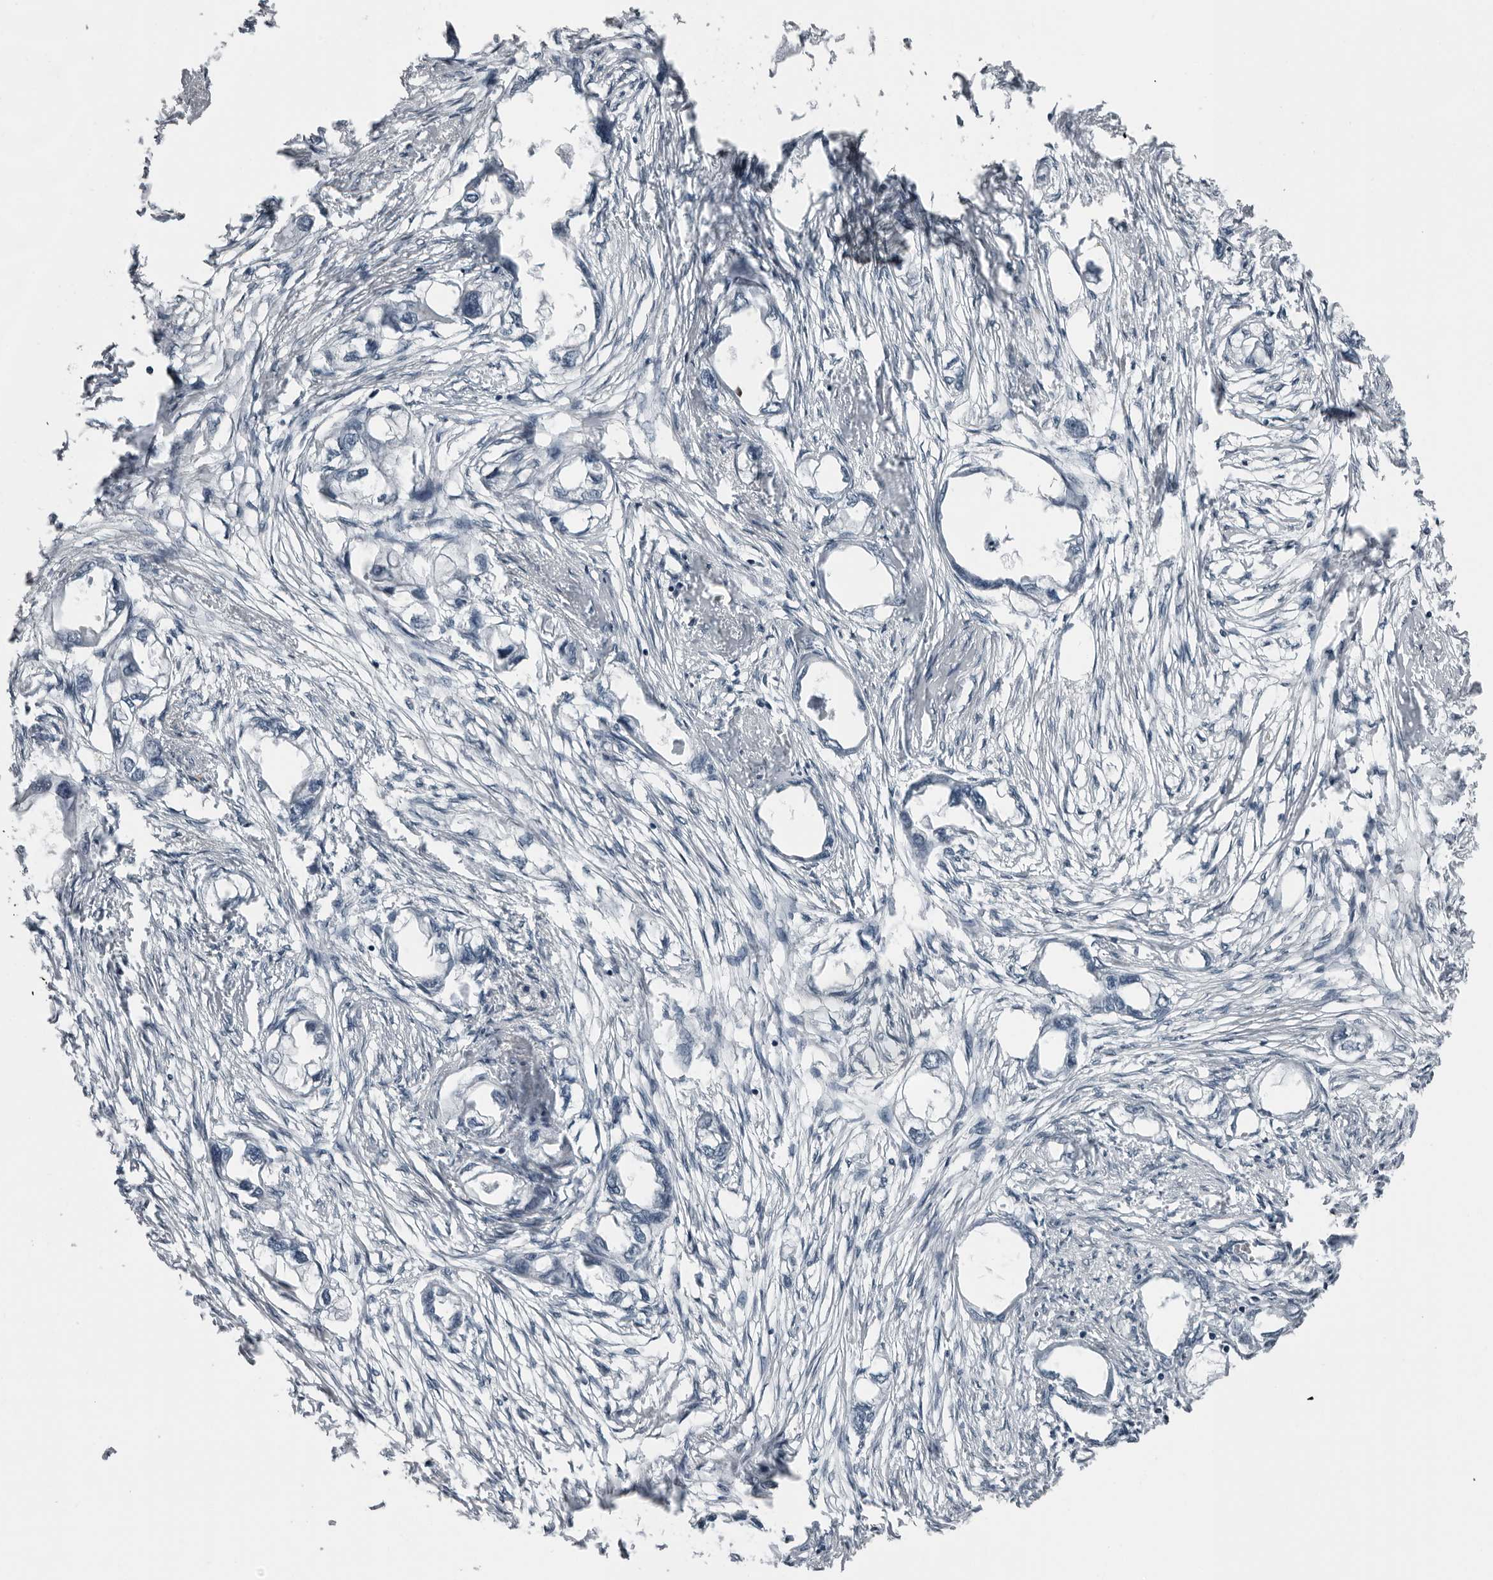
{"staining": {"intensity": "negative", "quantity": "none", "location": "none"}, "tissue": "endometrial cancer", "cell_type": "Tumor cells", "image_type": "cancer", "snomed": [{"axis": "morphology", "description": "Adenocarcinoma, NOS"}, {"axis": "morphology", "description": "Adenocarcinoma, metastatic, NOS"}, {"axis": "topography", "description": "Adipose tissue"}, {"axis": "topography", "description": "Endometrium"}], "caption": "DAB immunohistochemical staining of human endometrial metastatic adenocarcinoma shows no significant expression in tumor cells.", "gene": "PDCD11", "patient": {"sex": "female", "age": 67}}